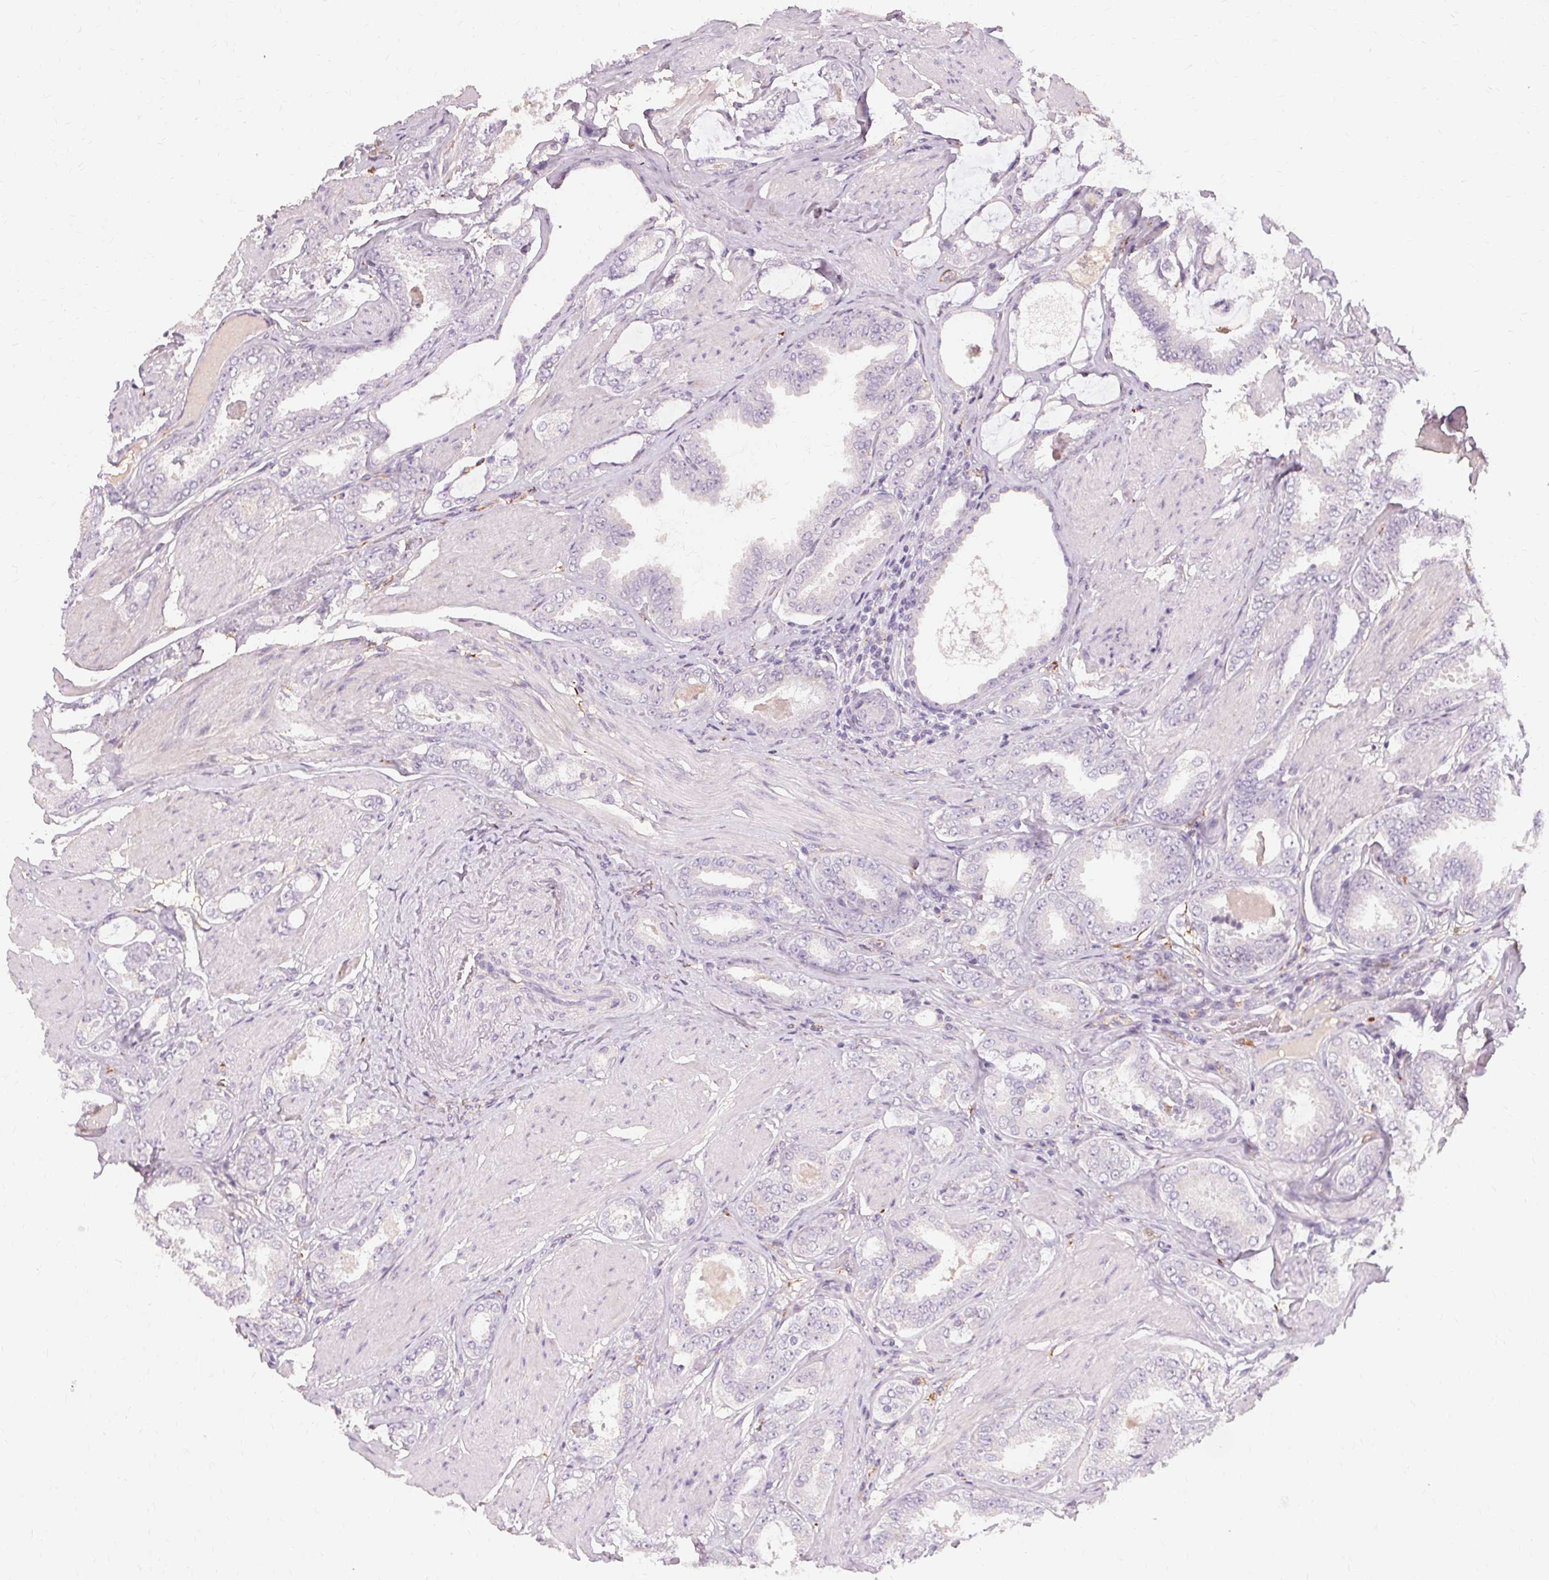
{"staining": {"intensity": "negative", "quantity": "none", "location": "none"}, "tissue": "prostate cancer", "cell_type": "Tumor cells", "image_type": "cancer", "snomed": [{"axis": "morphology", "description": "Adenocarcinoma, High grade"}, {"axis": "topography", "description": "Prostate"}], "caption": "Tumor cells show no significant protein staining in prostate adenocarcinoma (high-grade). Brightfield microscopy of IHC stained with DAB (3,3'-diaminobenzidine) (brown) and hematoxylin (blue), captured at high magnification.", "gene": "IFNGR1", "patient": {"sex": "male", "age": 63}}